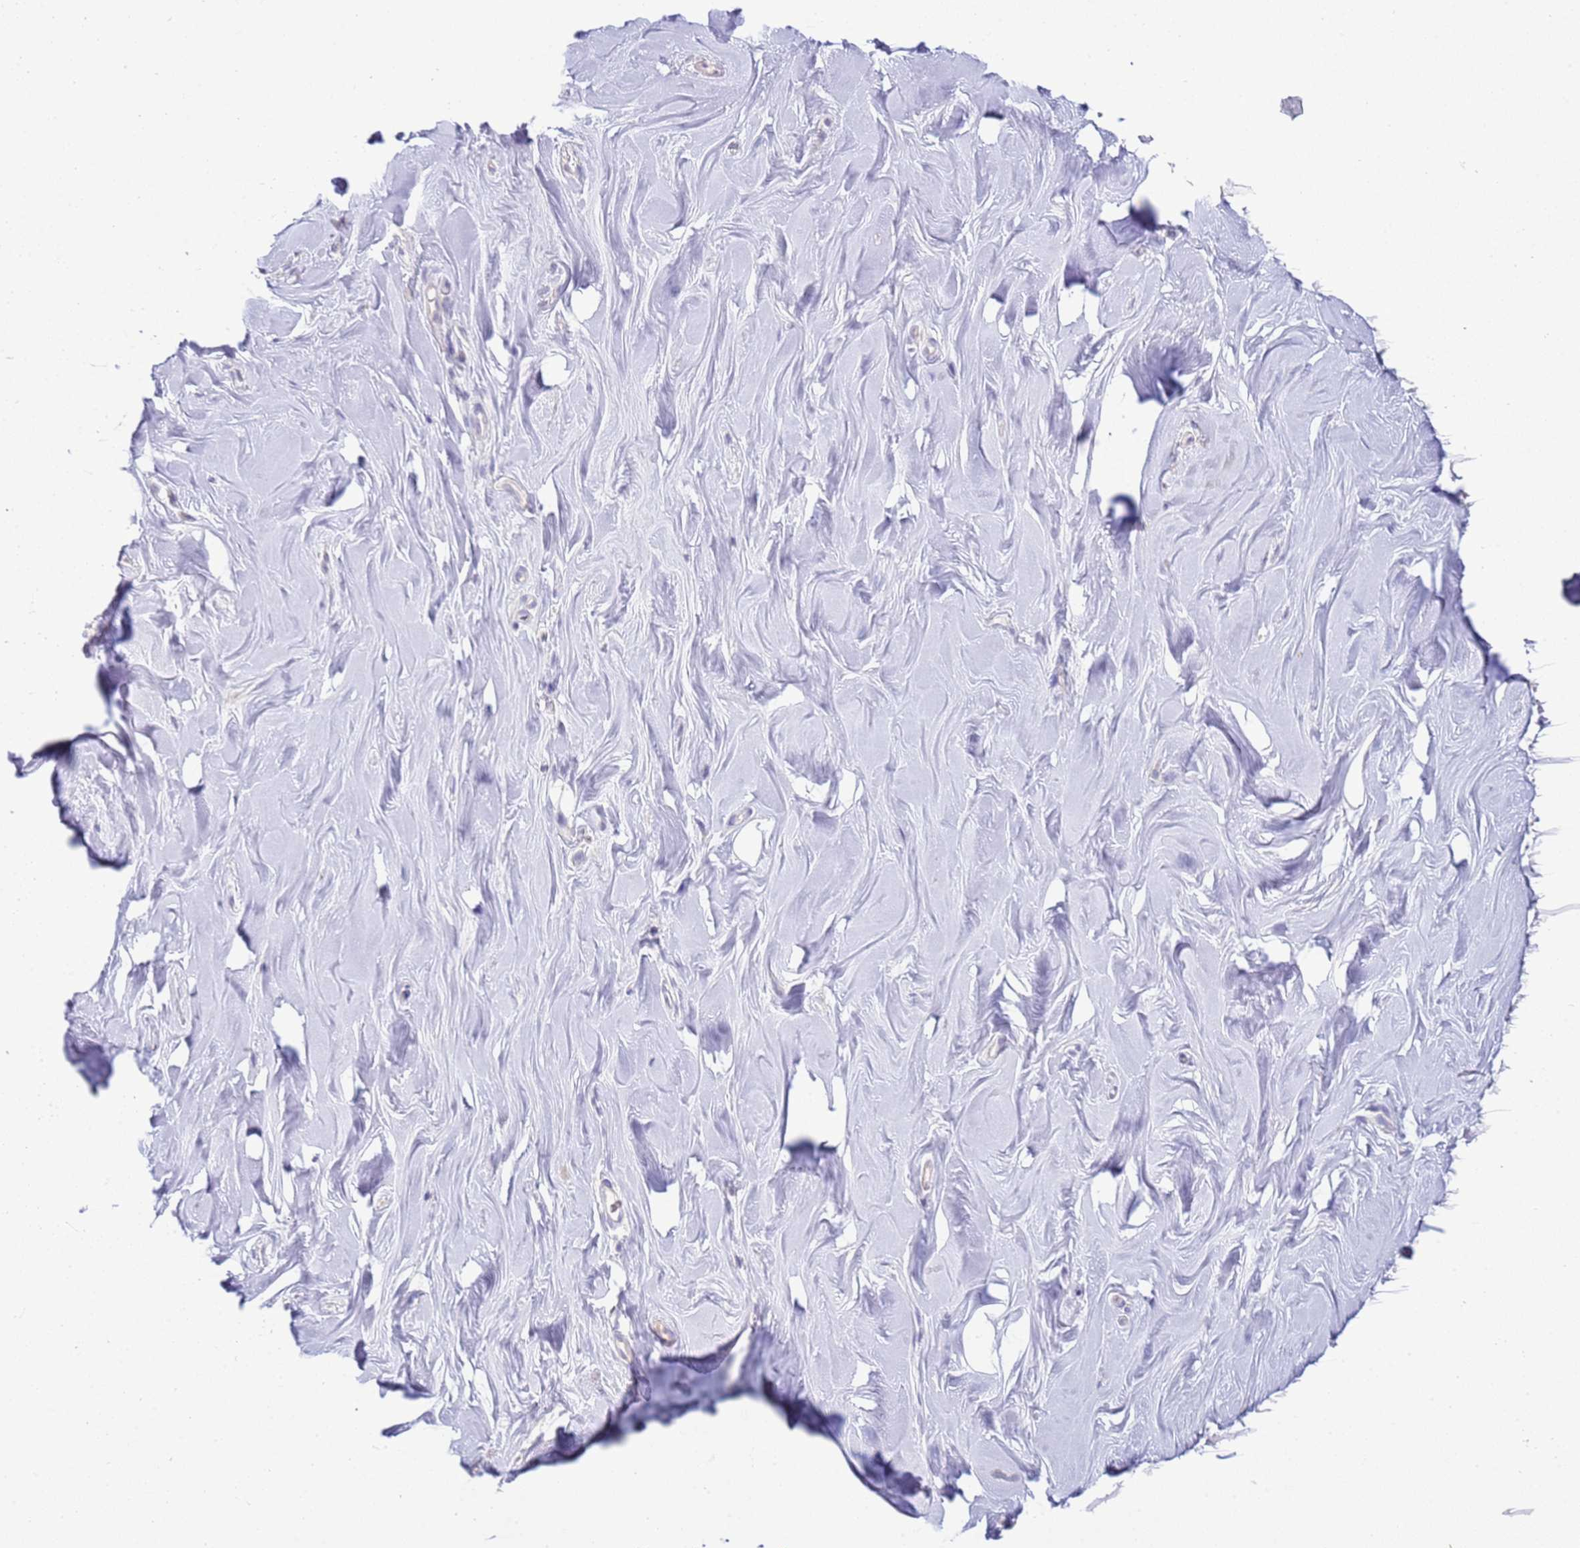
{"staining": {"intensity": "negative", "quantity": "none", "location": "none"}, "tissue": "soft tissue", "cell_type": "Chondrocytes", "image_type": "normal", "snomed": [{"axis": "morphology", "description": "Normal tissue, NOS"}, {"axis": "topography", "description": "Breast"}], "caption": "Immunohistochemical staining of benign human soft tissue demonstrates no significant positivity in chondrocytes. (Stains: DAB immunohistochemistry (IHC) with hematoxylin counter stain, Microscopy: brightfield microscopy at high magnification).", "gene": "IL2RG", "patient": {"sex": "female", "age": 26}}